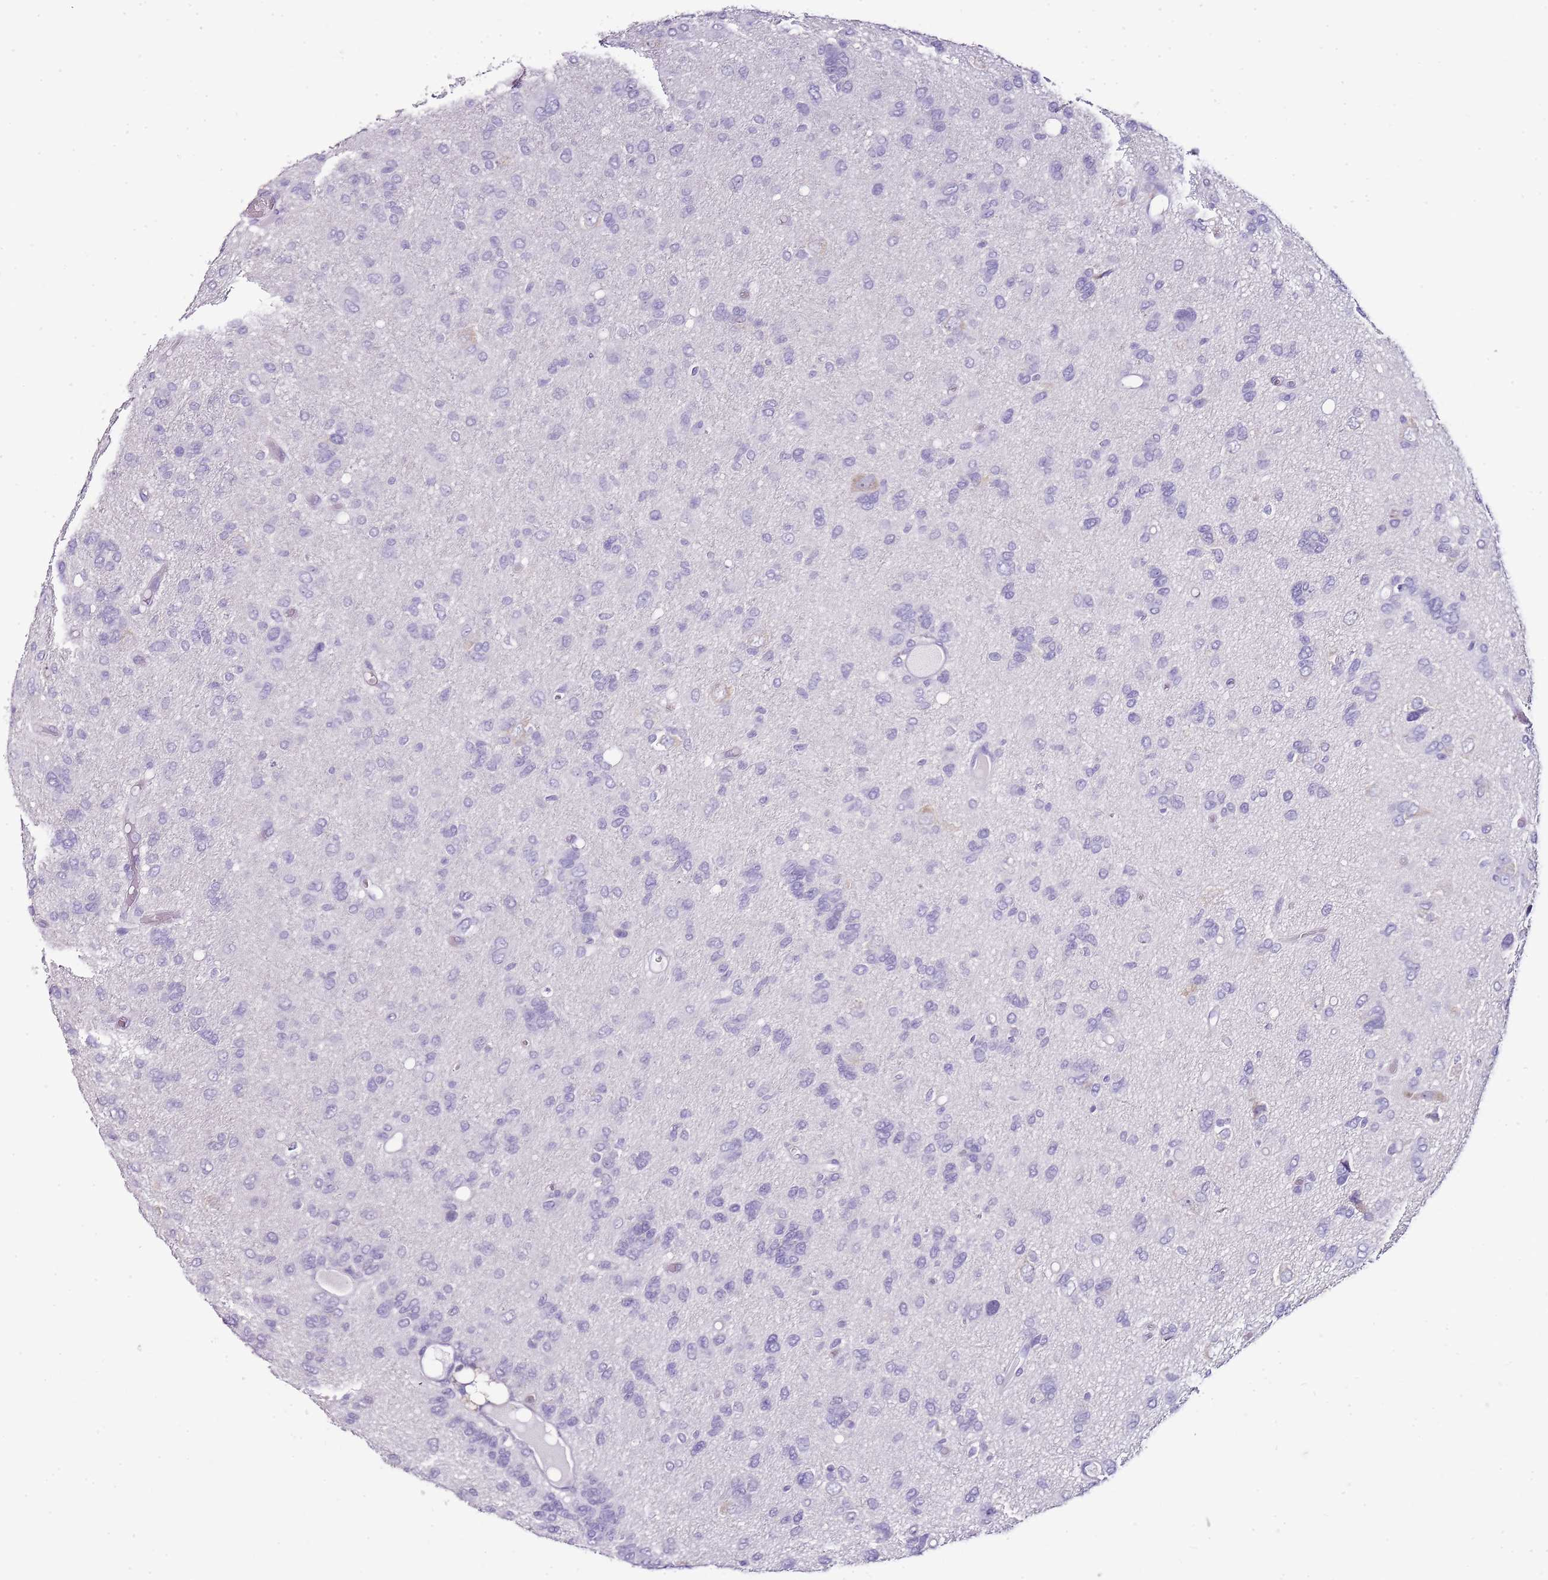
{"staining": {"intensity": "negative", "quantity": "none", "location": "none"}, "tissue": "glioma", "cell_type": "Tumor cells", "image_type": "cancer", "snomed": [{"axis": "morphology", "description": "Glioma, malignant, High grade"}, {"axis": "topography", "description": "Brain"}], "caption": "Protein analysis of high-grade glioma (malignant) shows no significant positivity in tumor cells.", "gene": "ZBP1", "patient": {"sex": "female", "age": 59}}